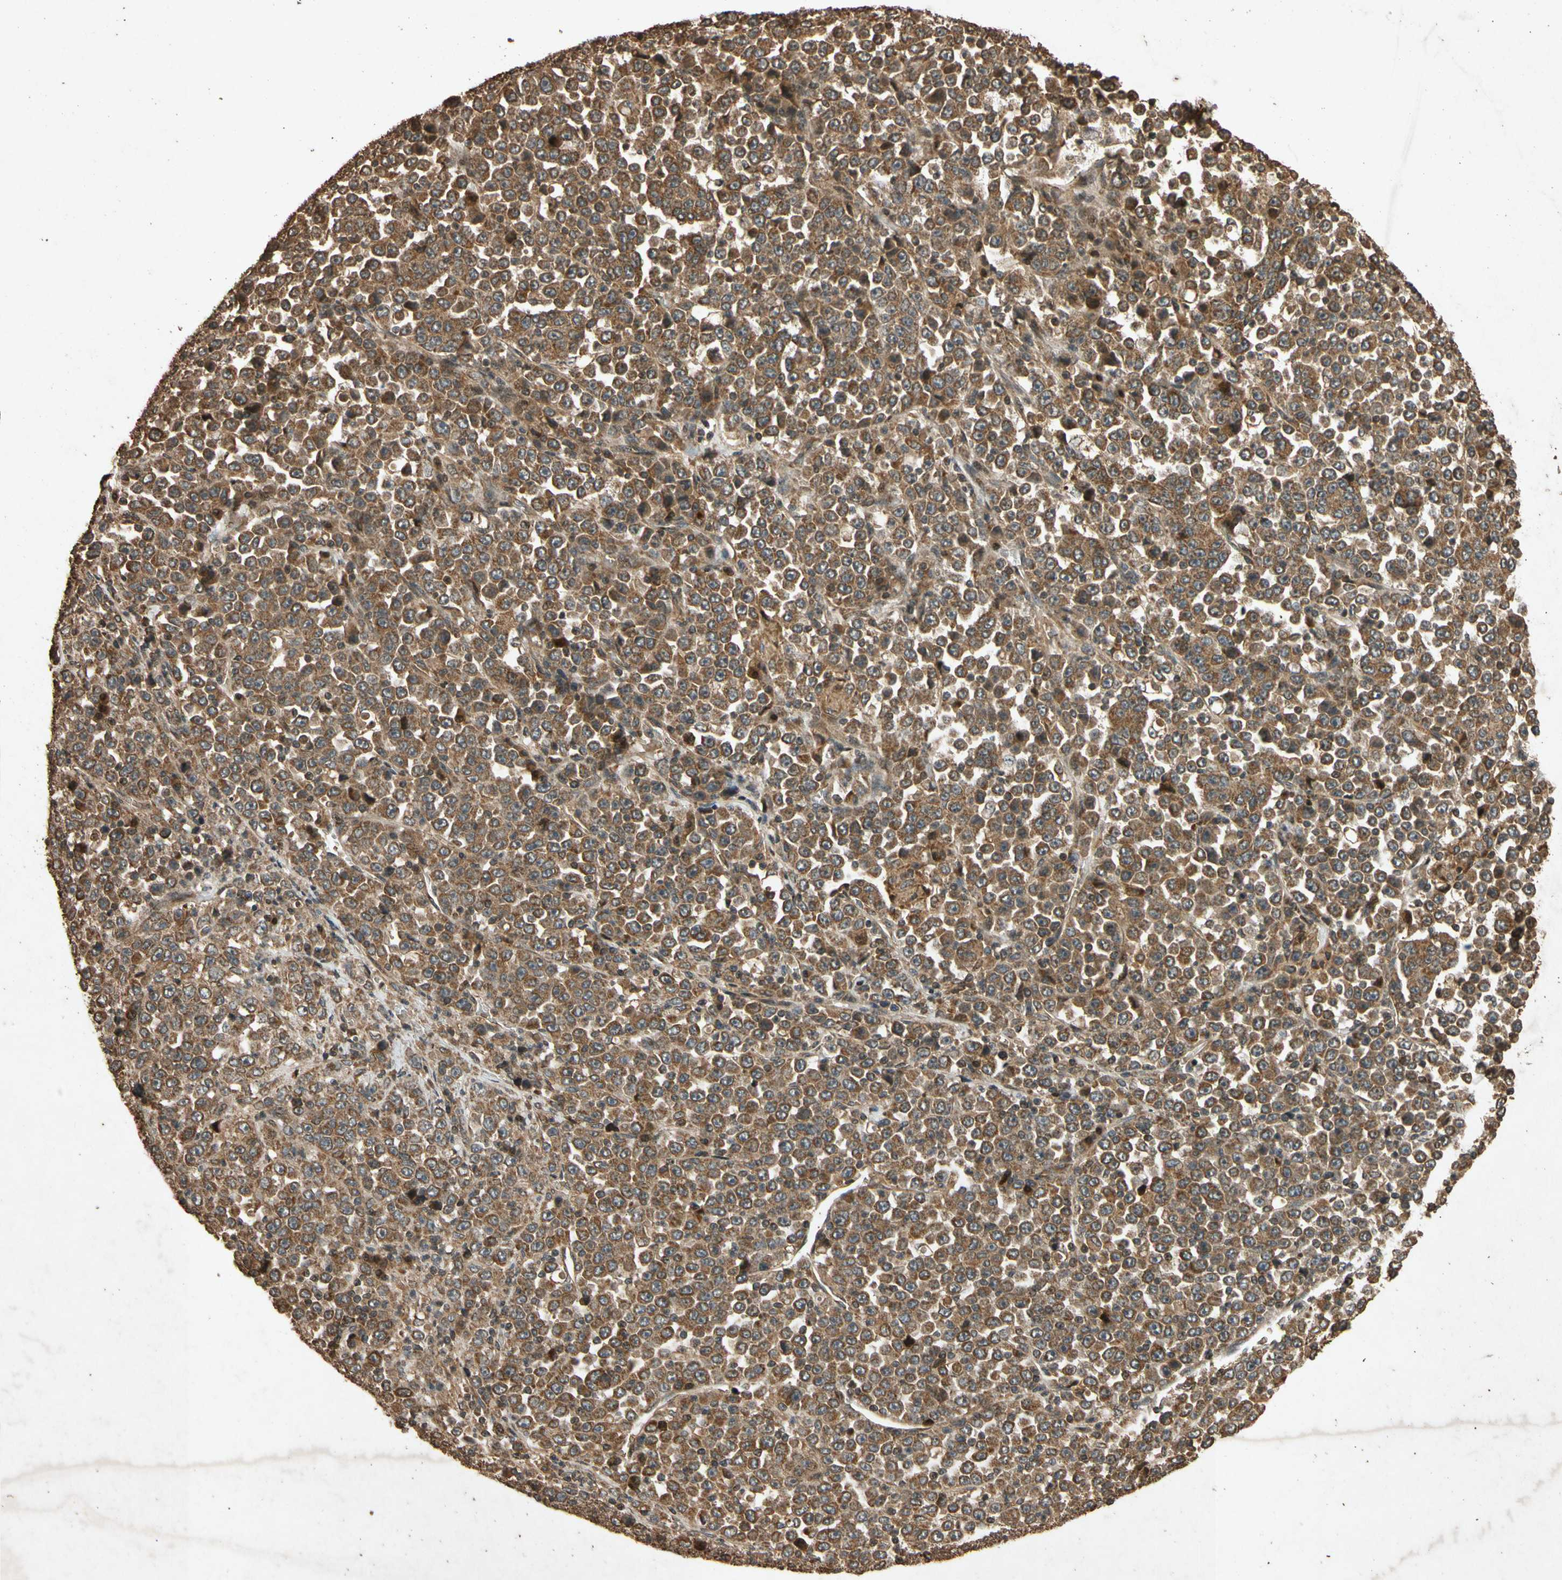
{"staining": {"intensity": "strong", "quantity": ">75%", "location": "cytoplasmic/membranous"}, "tissue": "stomach cancer", "cell_type": "Tumor cells", "image_type": "cancer", "snomed": [{"axis": "morphology", "description": "Normal tissue, NOS"}, {"axis": "morphology", "description": "Adenocarcinoma, NOS"}, {"axis": "topography", "description": "Stomach, upper"}, {"axis": "topography", "description": "Stomach"}], "caption": "A photomicrograph of human adenocarcinoma (stomach) stained for a protein shows strong cytoplasmic/membranous brown staining in tumor cells.", "gene": "TXN2", "patient": {"sex": "male", "age": 59}}